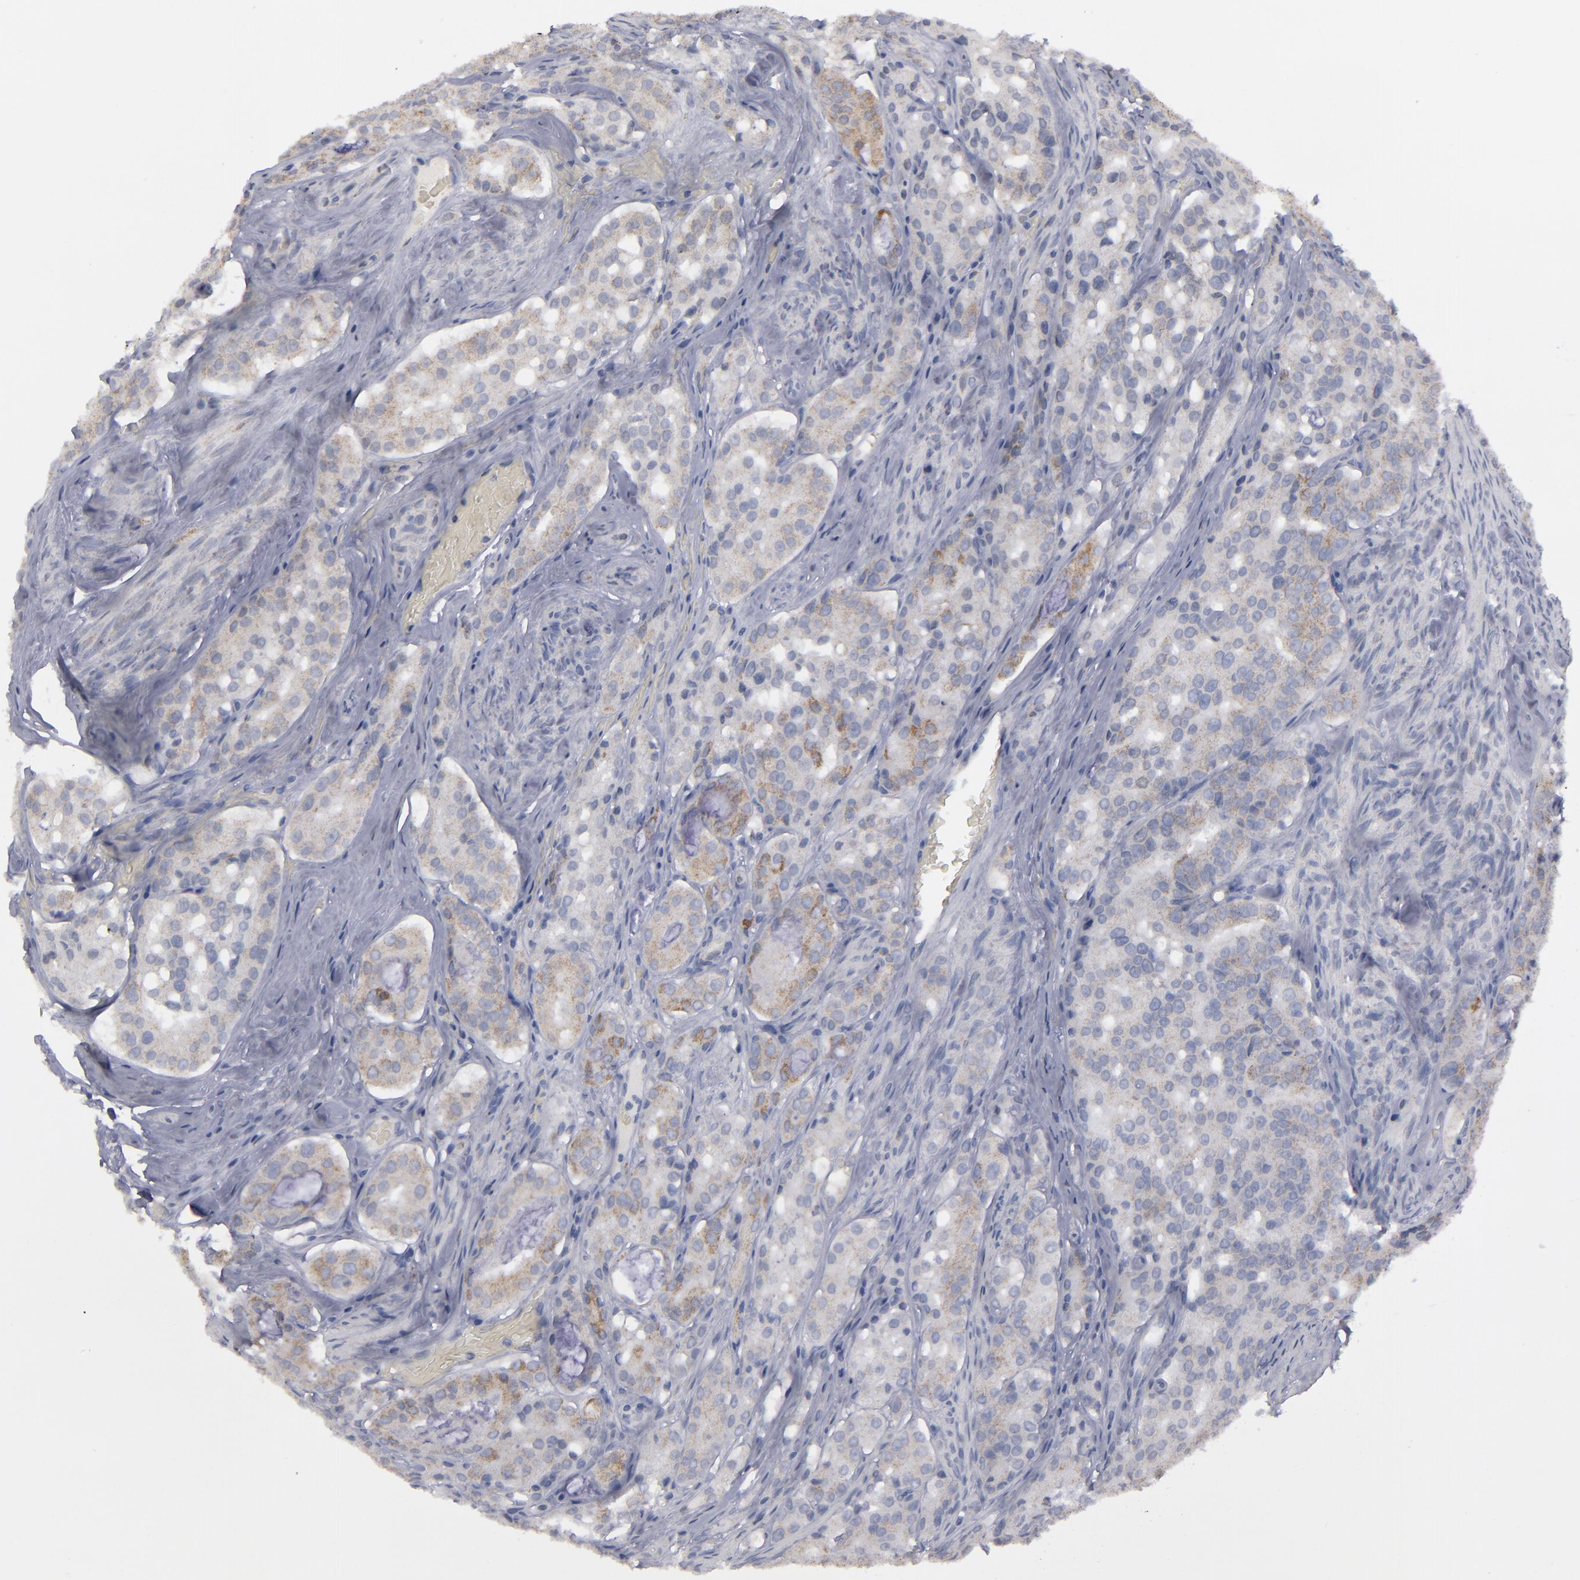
{"staining": {"intensity": "moderate", "quantity": "25%-75%", "location": "cytoplasmic/membranous"}, "tissue": "prostate cancer", "cell_type": "Tumor cells", "image_type": "cancer", "snomed": [{"axis": "morphology", "description": "Adenocarcinoma, Medium grade"}, {"axis": "topography", "description": "Prostate"}], "caption": "An immunohistochemistry (IHC) photomicrograph of neoplastic tissue is shown. Protein staining in brown highlights moderate cytoplasmic/membranous positivity in prostate medium-grade adenocarcinoma within tumor cells.", "gene": "MYOM2", "patient": {"sex": "male", "age": 72}}